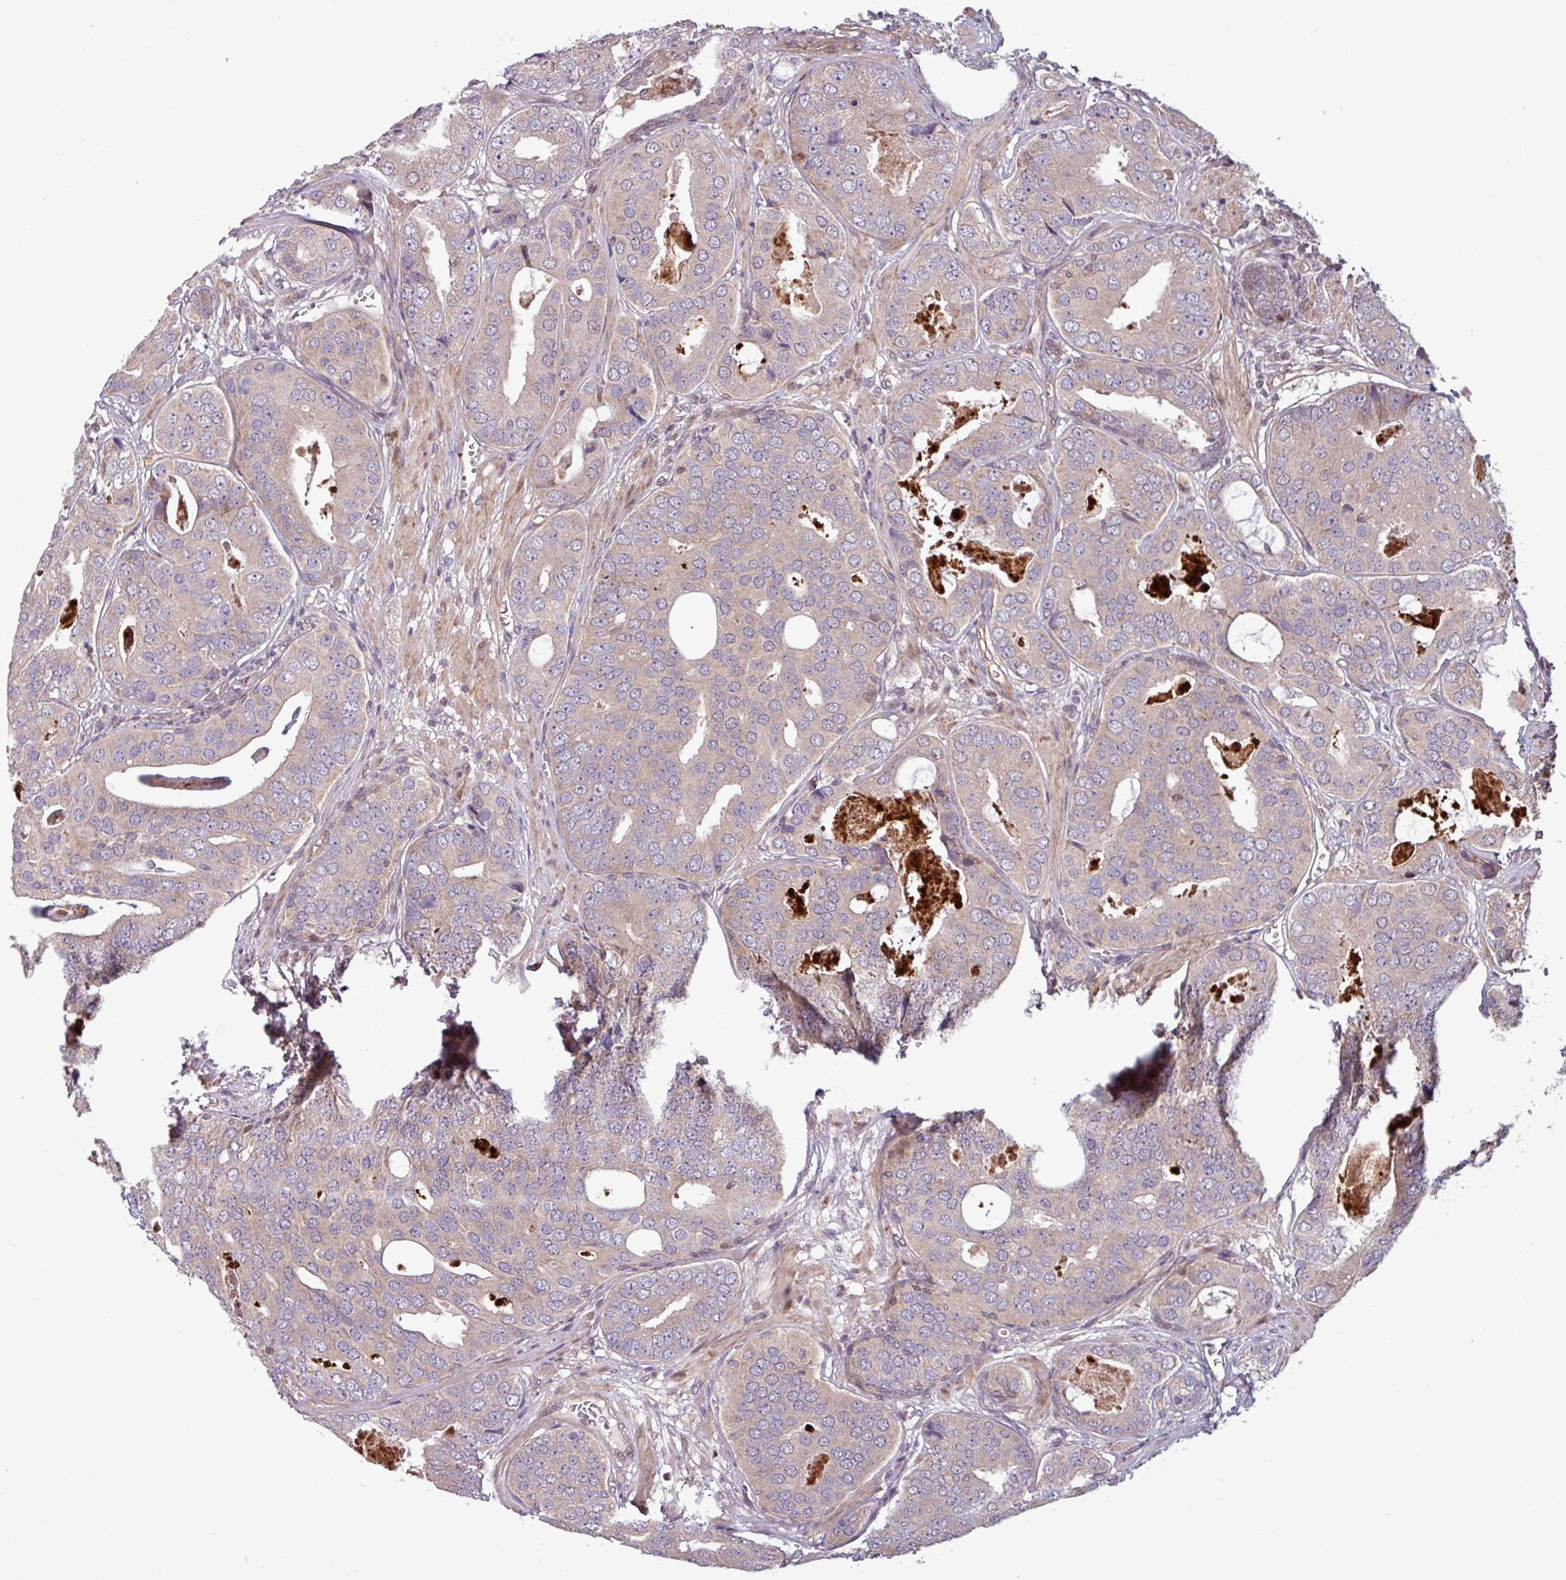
{"staining": {"intensity": "weak", "quantity": ">75%", "location": "cytoplasmic/membranous"}, "tissue": "prostate cancer", "cell_type": "Tumor cells", "image_type": "cancer", "snomed": [{"axis": "morphology", "description": "Adenocarcinoma, High grade"}, {"axis": "topography", "description": "Prostate"}], "caption": "A brown stain labels weak cytoplasmic/membranous positivity of a protein in high-grade adenocarcinoma (prostate) tumor cells.", "gene": "PDPR", "patient": {"sex": "male", "age": 71}}